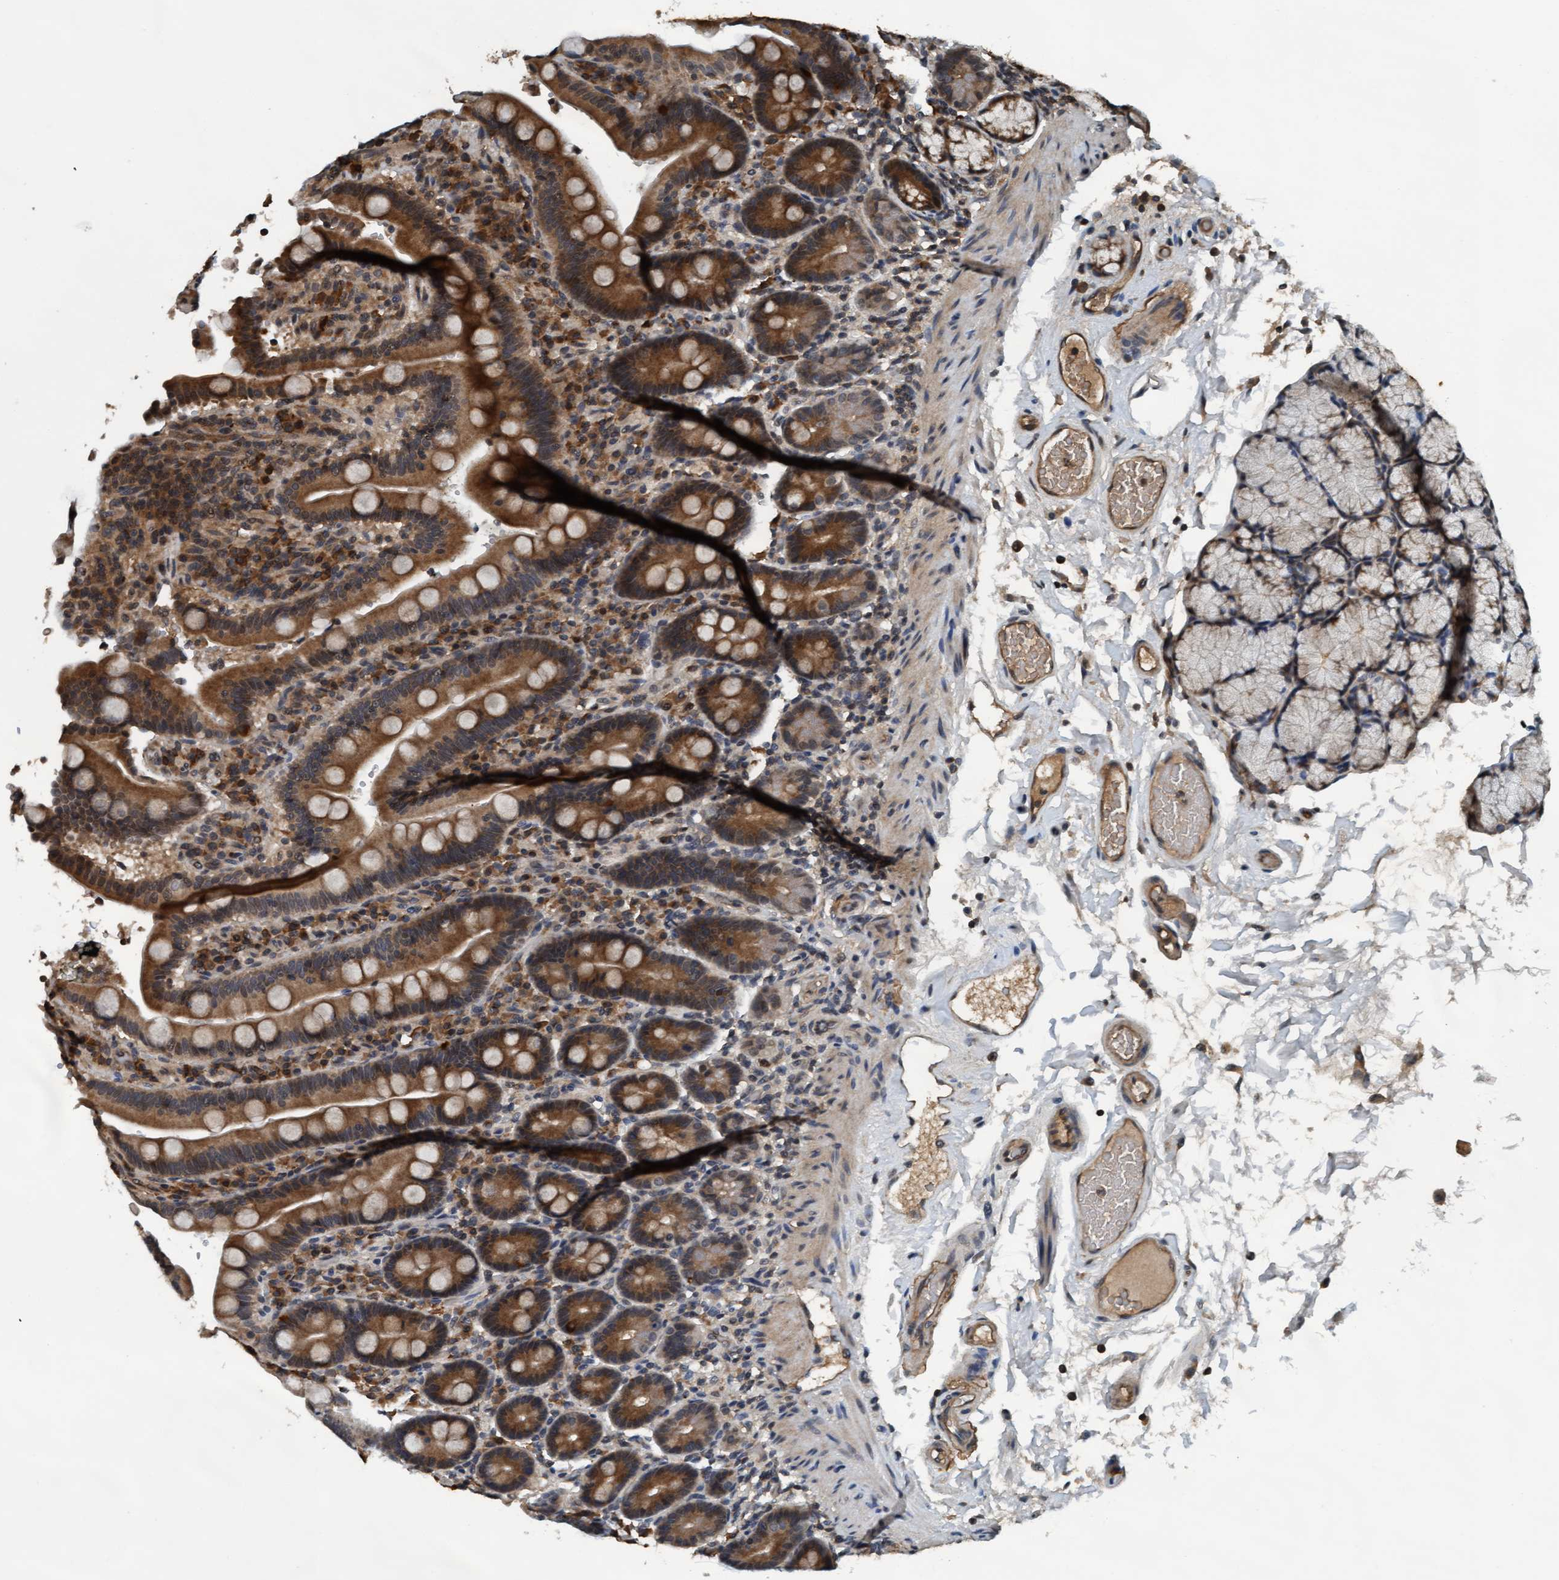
{"staining": {"intensity": "strong", "quantity": ">75%", "location": "cytoplasmic/membranous"}, "tissue": "duodenum", "cell_type": "Glandular cells", "image_type": "normal", "snomed": [{"axis": "morphology", "description": "Normal tissue, NOS"}, {"axis": "topography", "description": "Small intestine, NOS"}], "caption": "Duodenum stained for a protein exhibits strong cytoplasmic/membranous positivity in glandular cells. The staining is performed using DAB brown chromogen to label protein expression. The nuclei are counter-stained blue using hematoxylin.", "gene": "WASF1", "patient": {"sex": "female", "age": 71}}